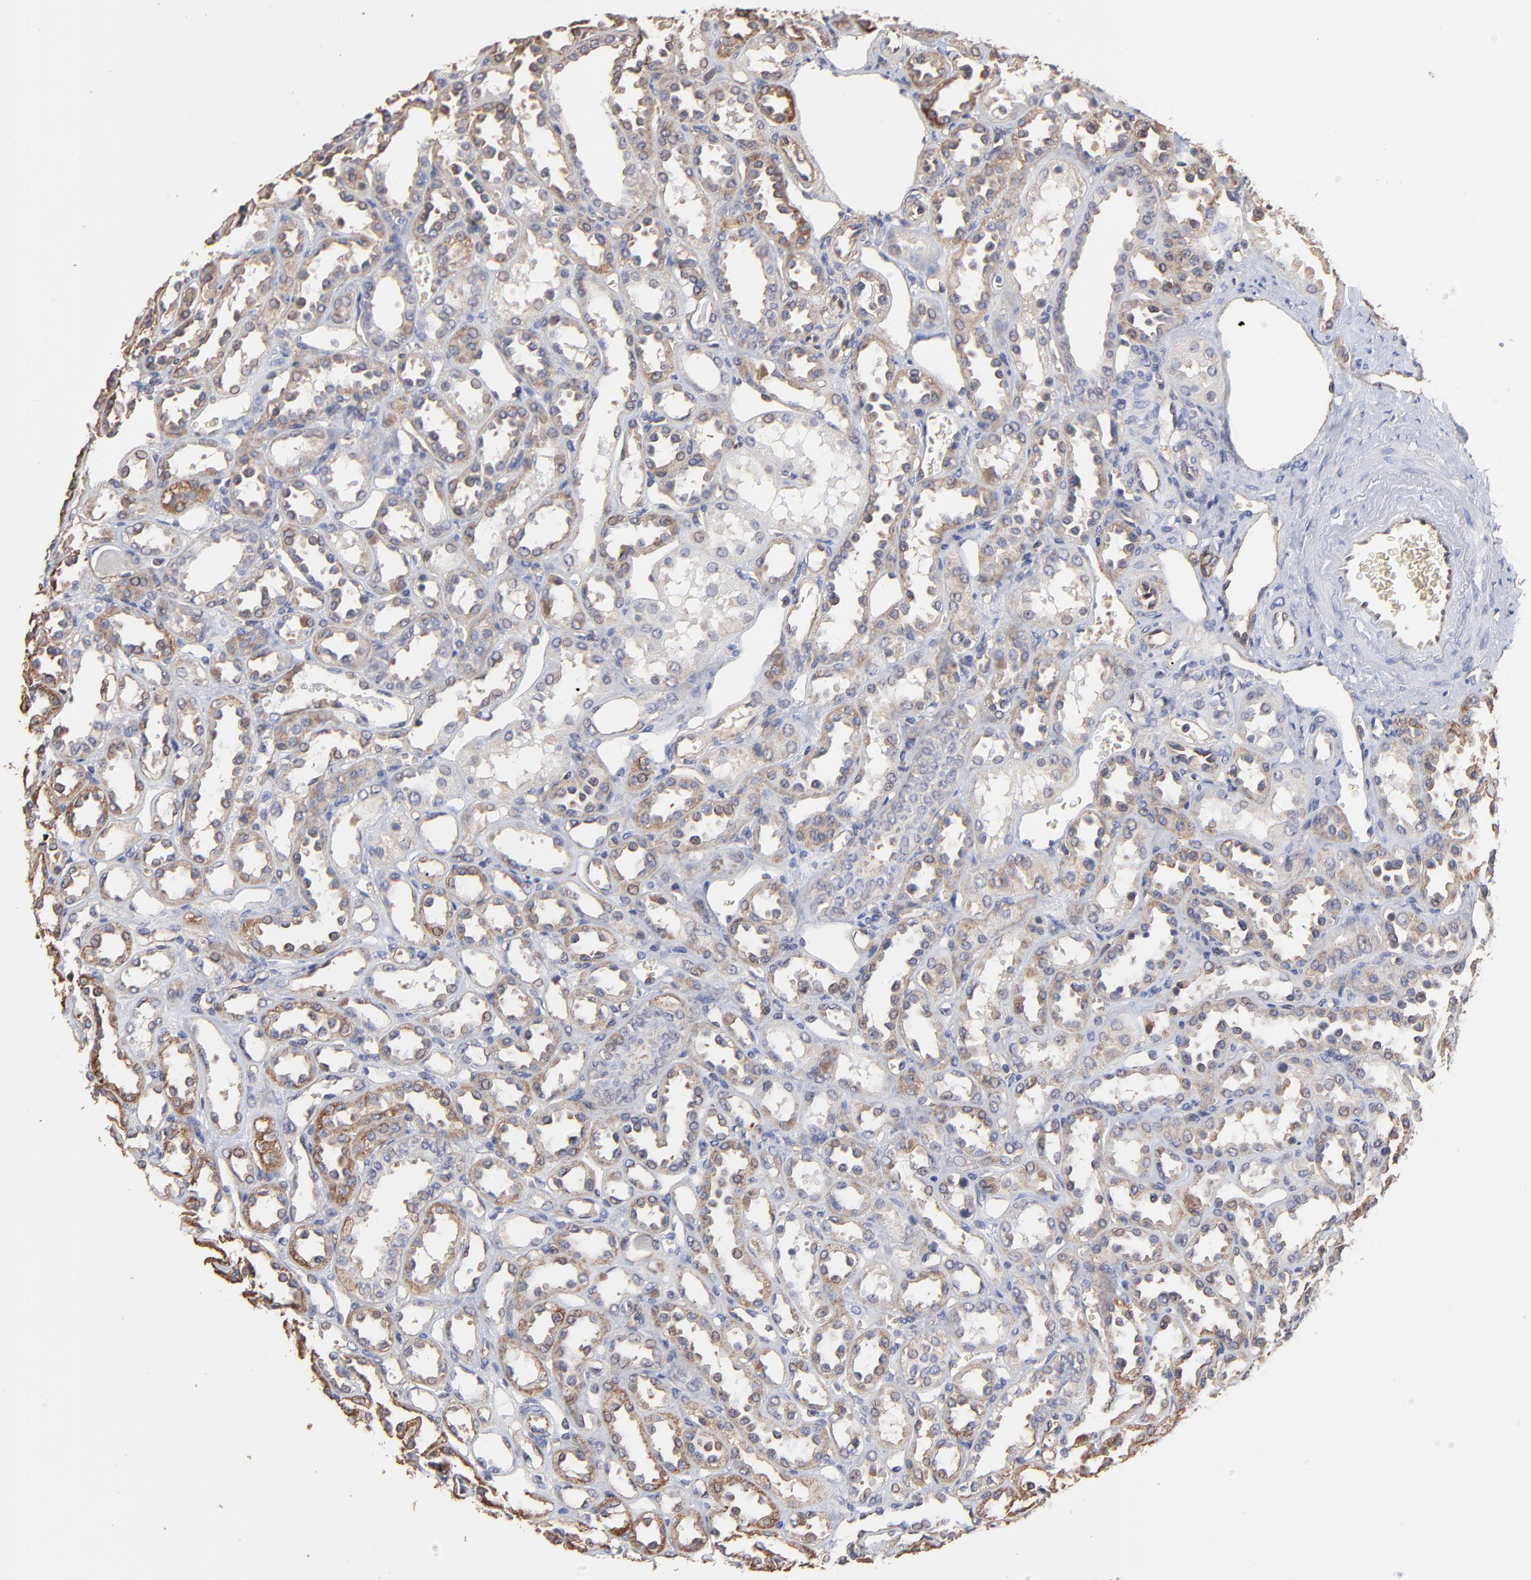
{"staining": {"intensity": "weak", "quantity": "<25%", "location": "cytoplasmic/membranous"}, "tissue": "kidney", "cell_type": "Cells in glomeruli", "image_type": "normal", "snomed": [{"axis": "morphology", "description": "Normal tissue, NOS"}, {"axis": "topography", "description": "Kidney"}], "caption": "This is a photomicrograph of IHC staining of benign kidney, which shows no positivity in cells in glomeruli.", "gene": "ARMT1", "patient": {"sex": "female", "age": 52}}